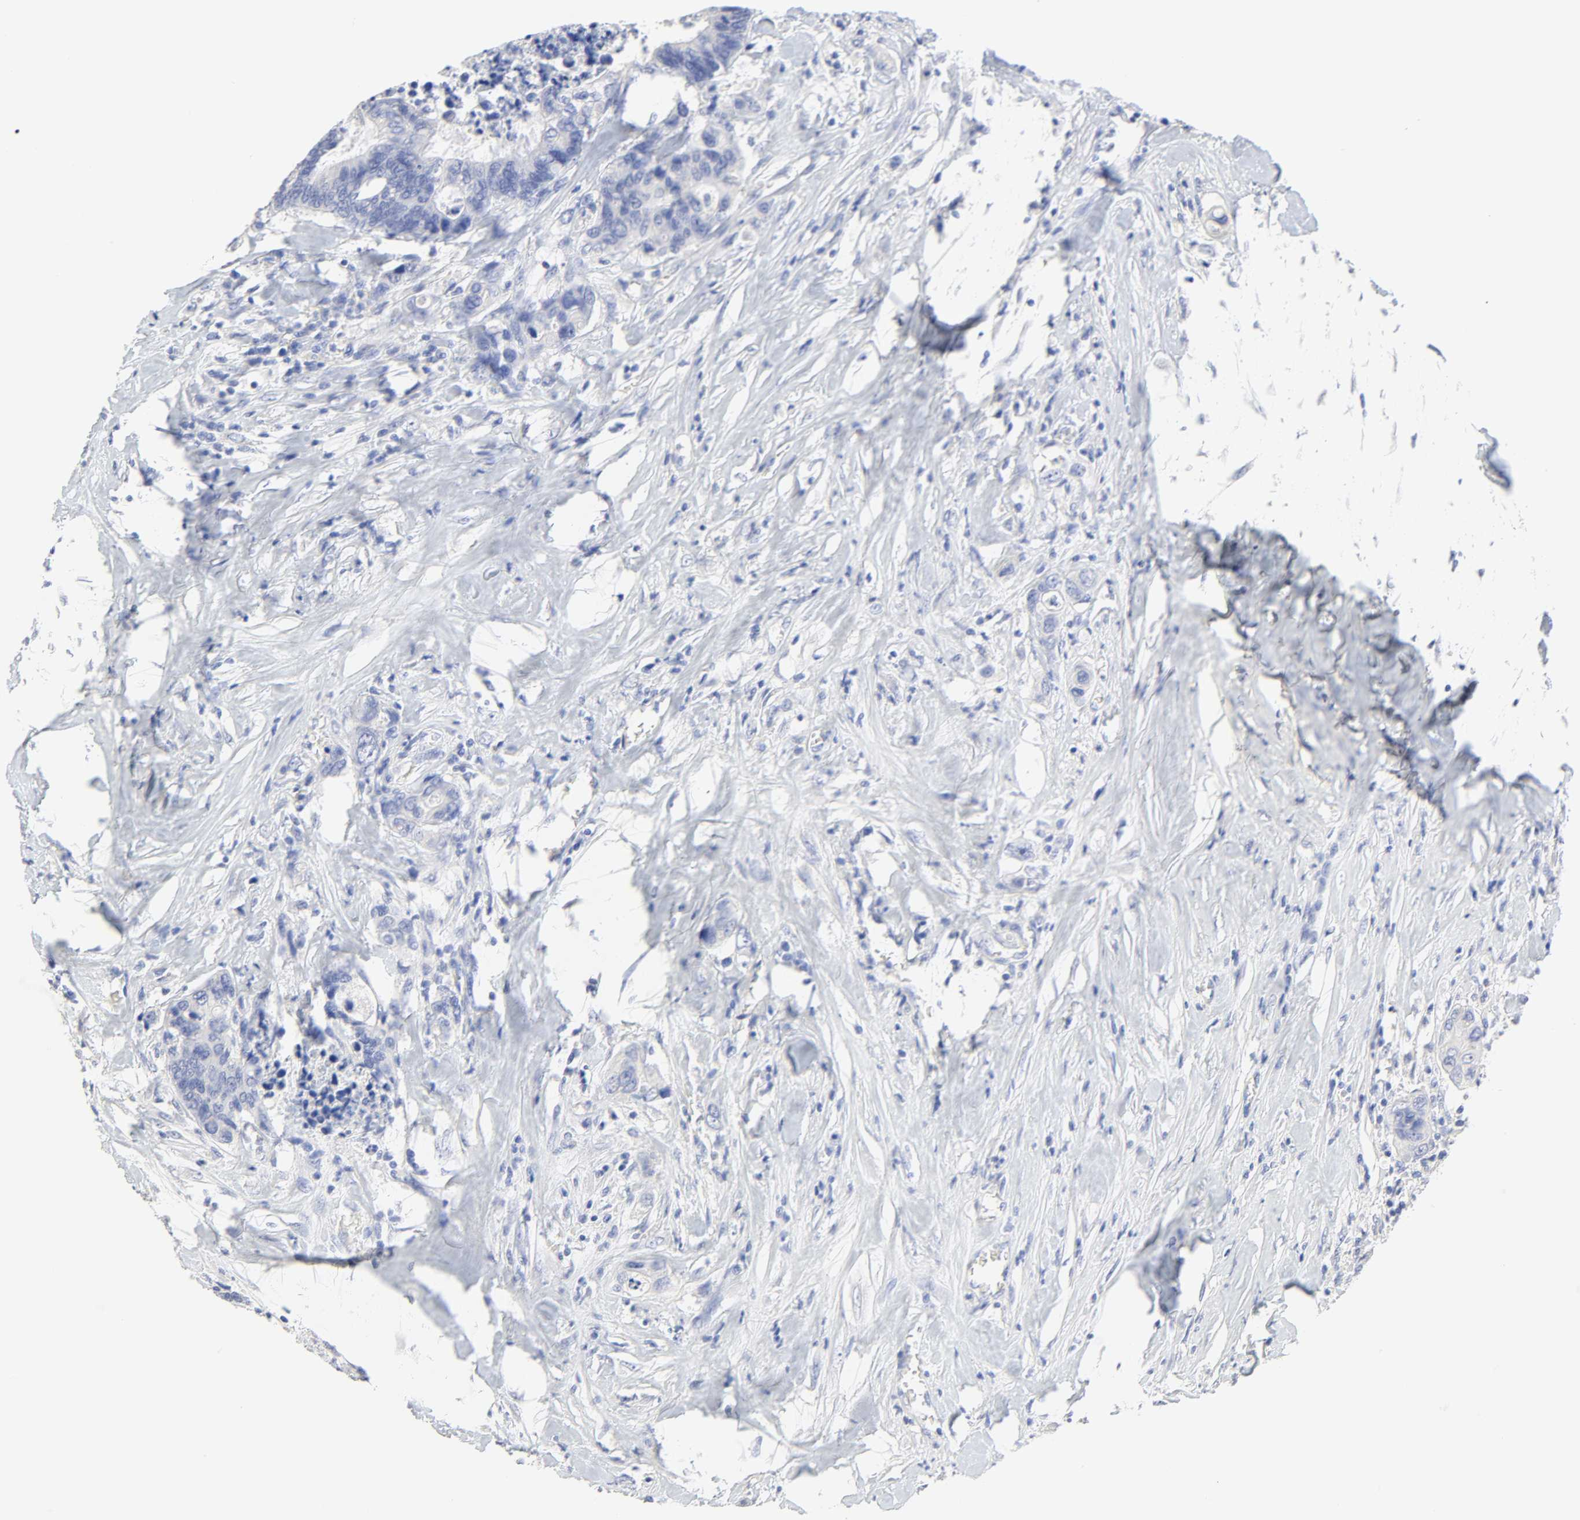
{"staining": {"intensity": "negative", "quantity": "none", "location": "none"}, "tissue": "colorectal cancer", "cell_type": "Tumor cells", "image_type": "cancer", "snomed": [{"axis": "morphology", "description": "Adenocarcinoma, NOS"}, {"axis": "topography", "description": "Rectum"}], "caption": "Immunohistochemistry (IHC) photomicrograph of colorectal cancer stained for a protein (brown), which exhibits no staining in tumor cells.", "gene": "SLCO1B3", "patient": {"sex": "male", "age": 55}}